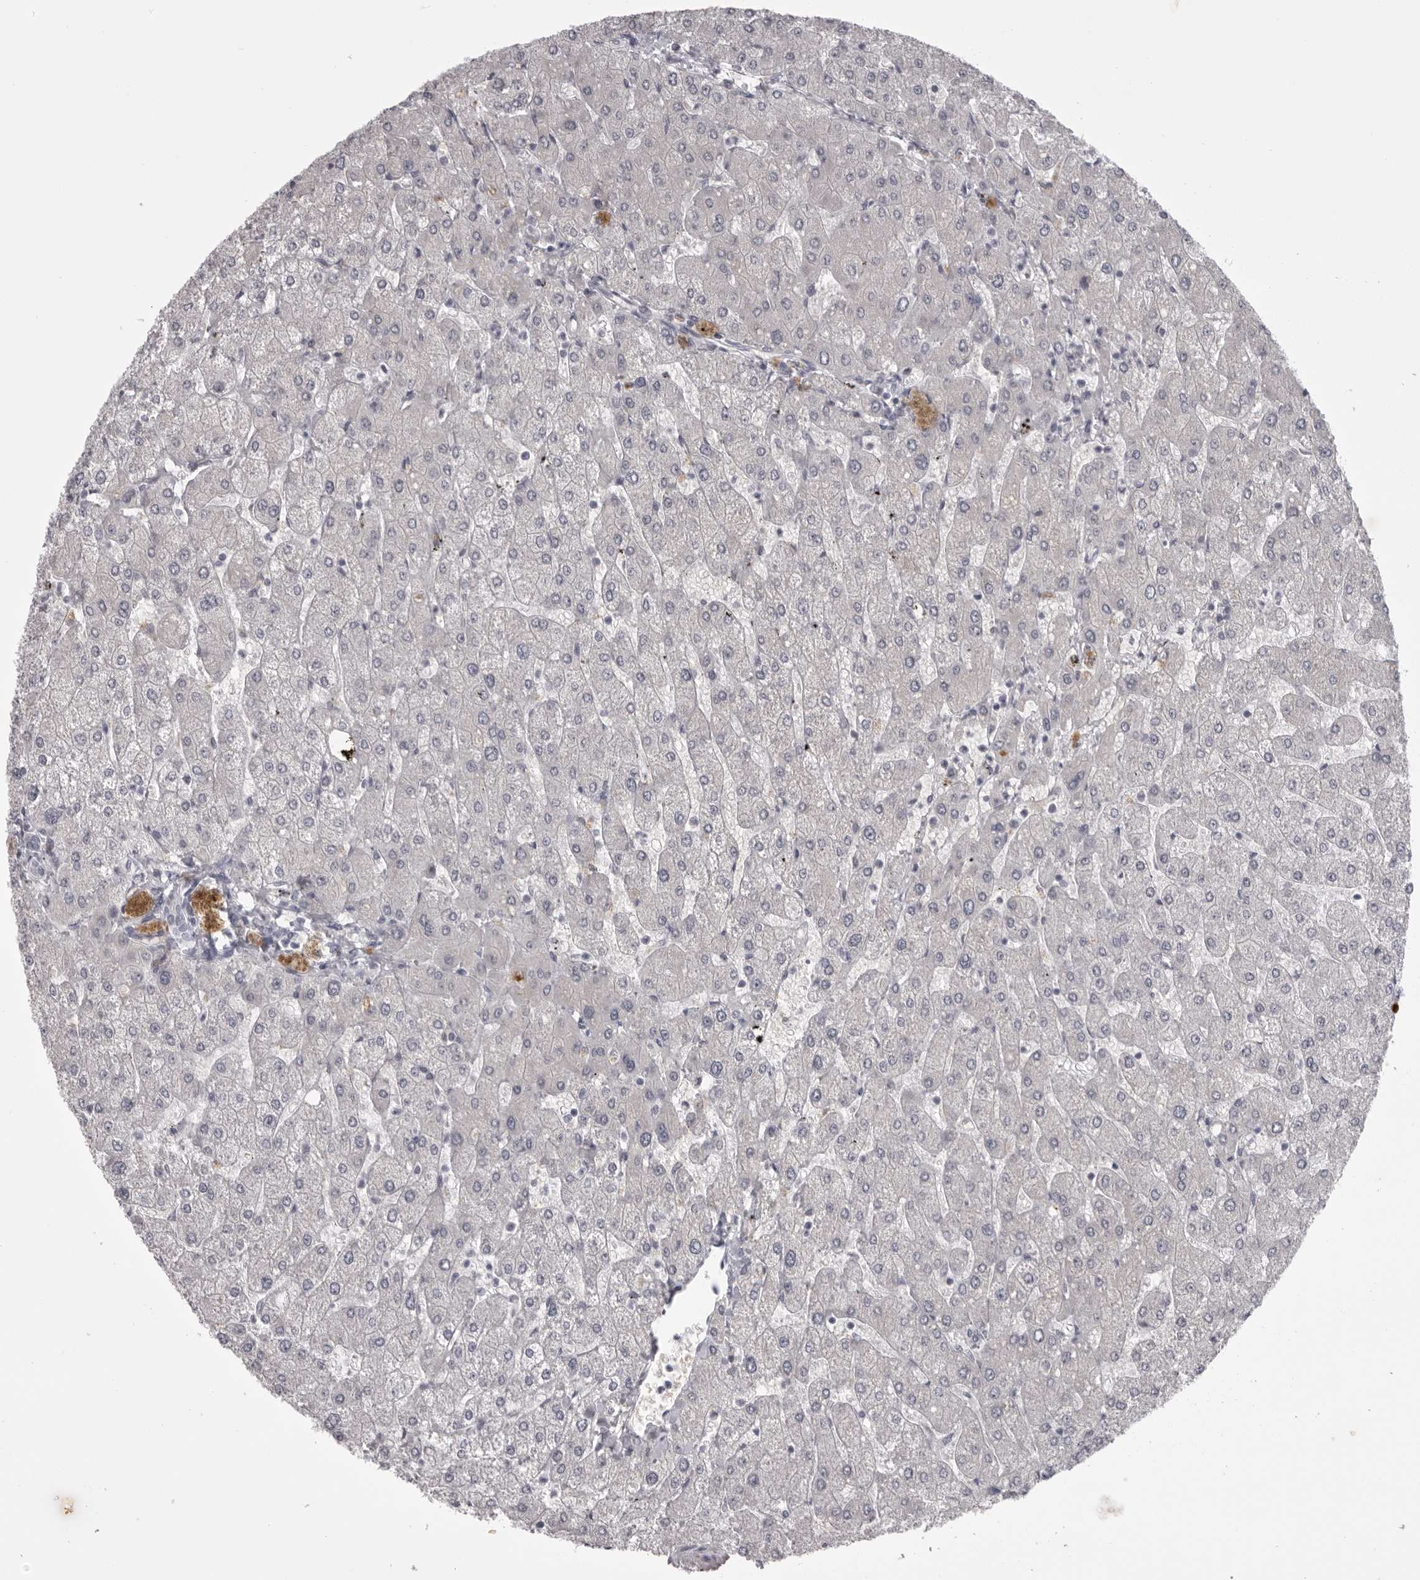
{"staining": {"intensity": "negative", "quantity": "none", "location": "none"}, "tissue": "liver", "cell_type": "Cholangiocytes", "image_type": "normal", "snomed": [{"axis": "morphology", "description": "Normal tissue, NOS"}, {"axis": "topography", "description": "Liver"}], "caption": "This image is of normal liver stained with immunohistochemistry (IHC) to label a protein in brown with the nuclei are counter-stained blue. There is no expression in cholangiocytes.", "gene": "EPHA10", "patient": {"sex": "male", "age": 55}}